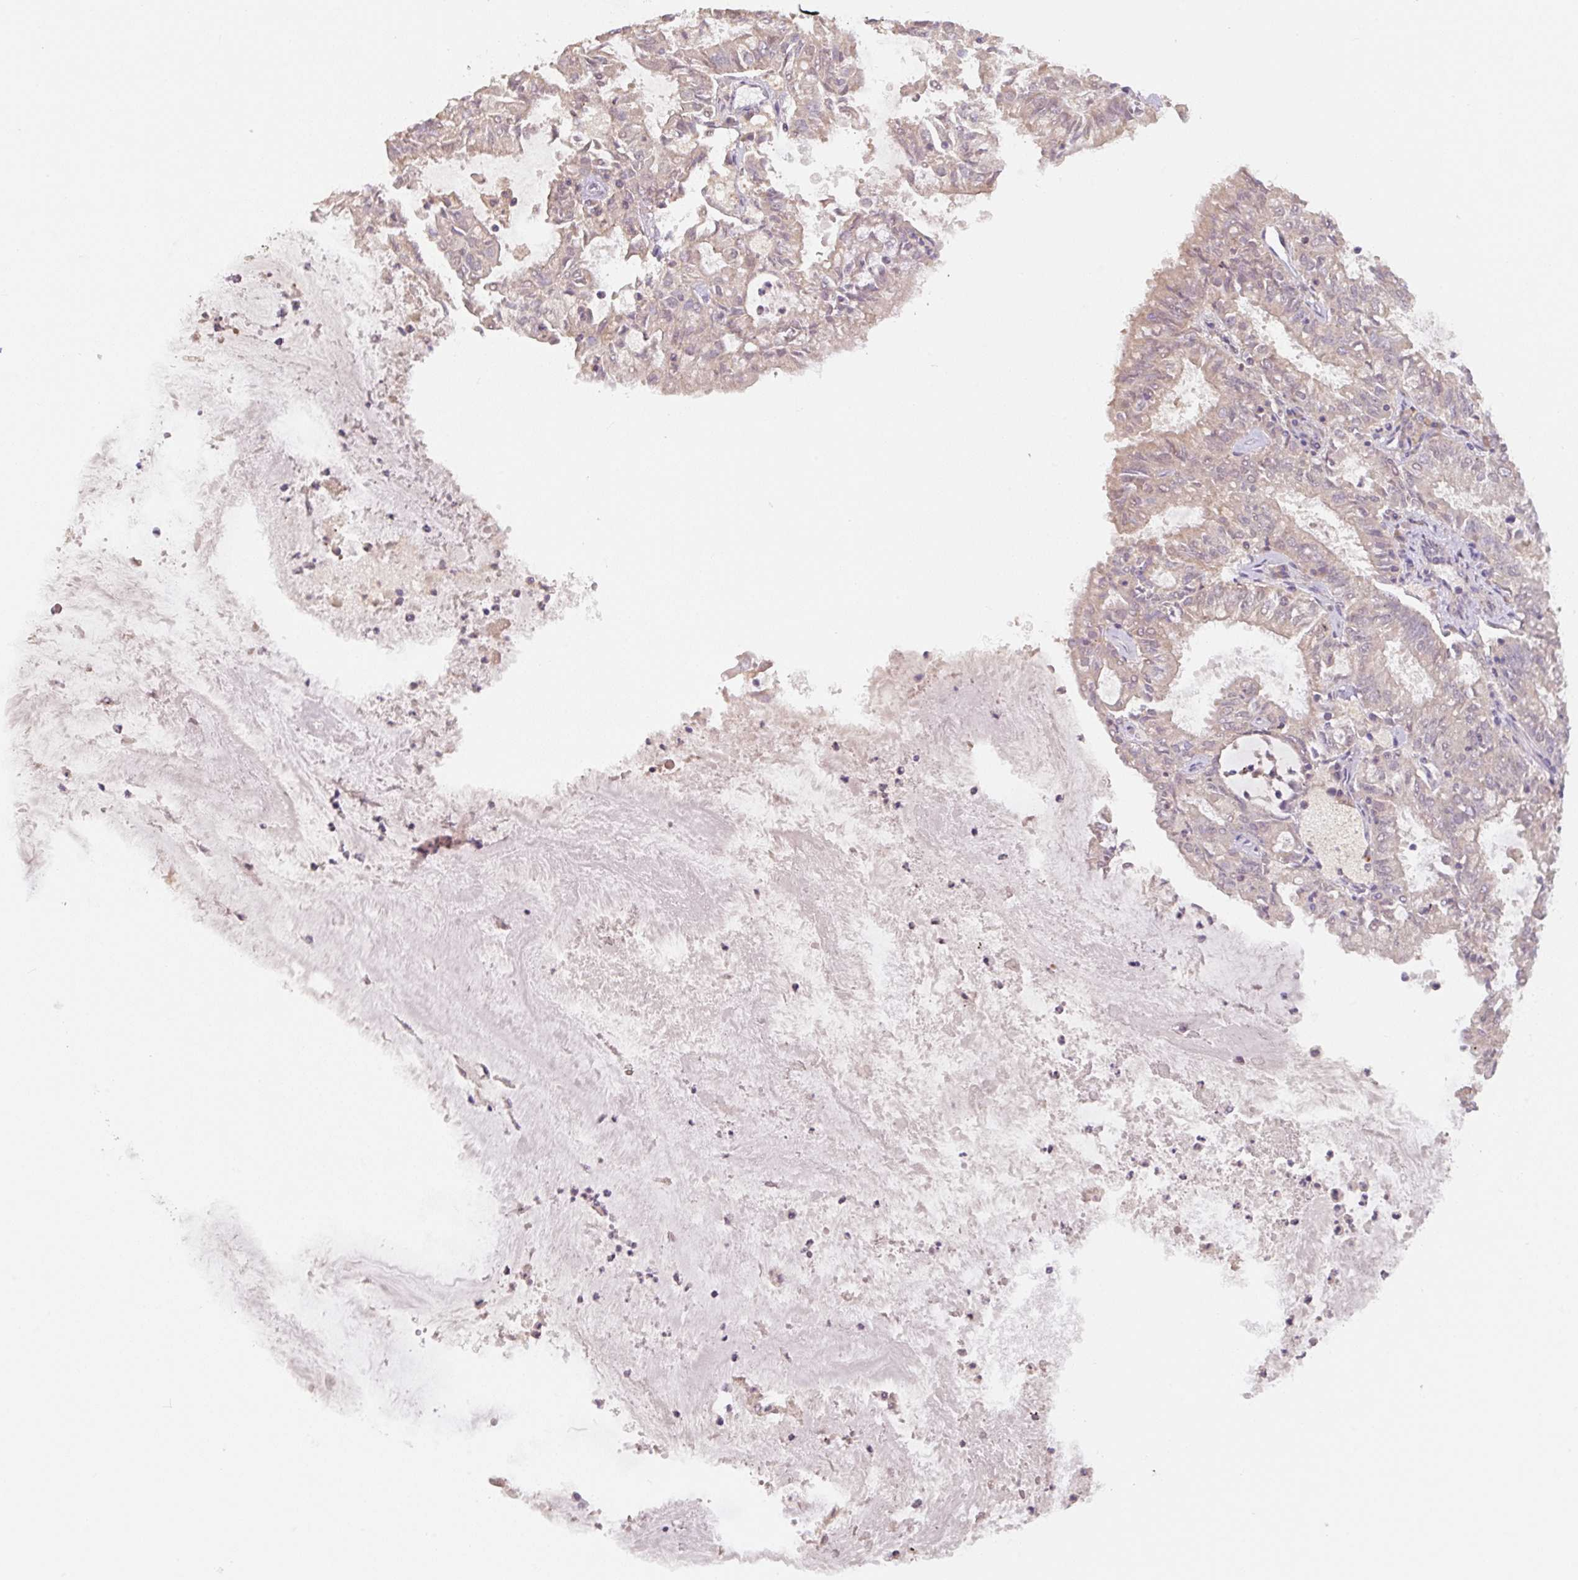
{"staining": {"intensity": "weak", "quantity": "25%-75%", "location": "cytoplasmic/membranous"}, "tissue": "endometrial cancer", "cell_type": "Tumor cells", "image_type": "cancer", "snomed": [{"axis": "morphology", "description": "Adenocarcinoma, NOS"}, {"axis": "topography", "description": "Endometrium"}], "caption": "Approximately 25%-75% of tumor cells in endometrial adenocarcinoma demonstrate weak cytoplasmic/membranous protein expression as visualized by brown immunohistochemical staining.", "gene": "MIA2", "patient": {"sex": "female", "age": 57}}